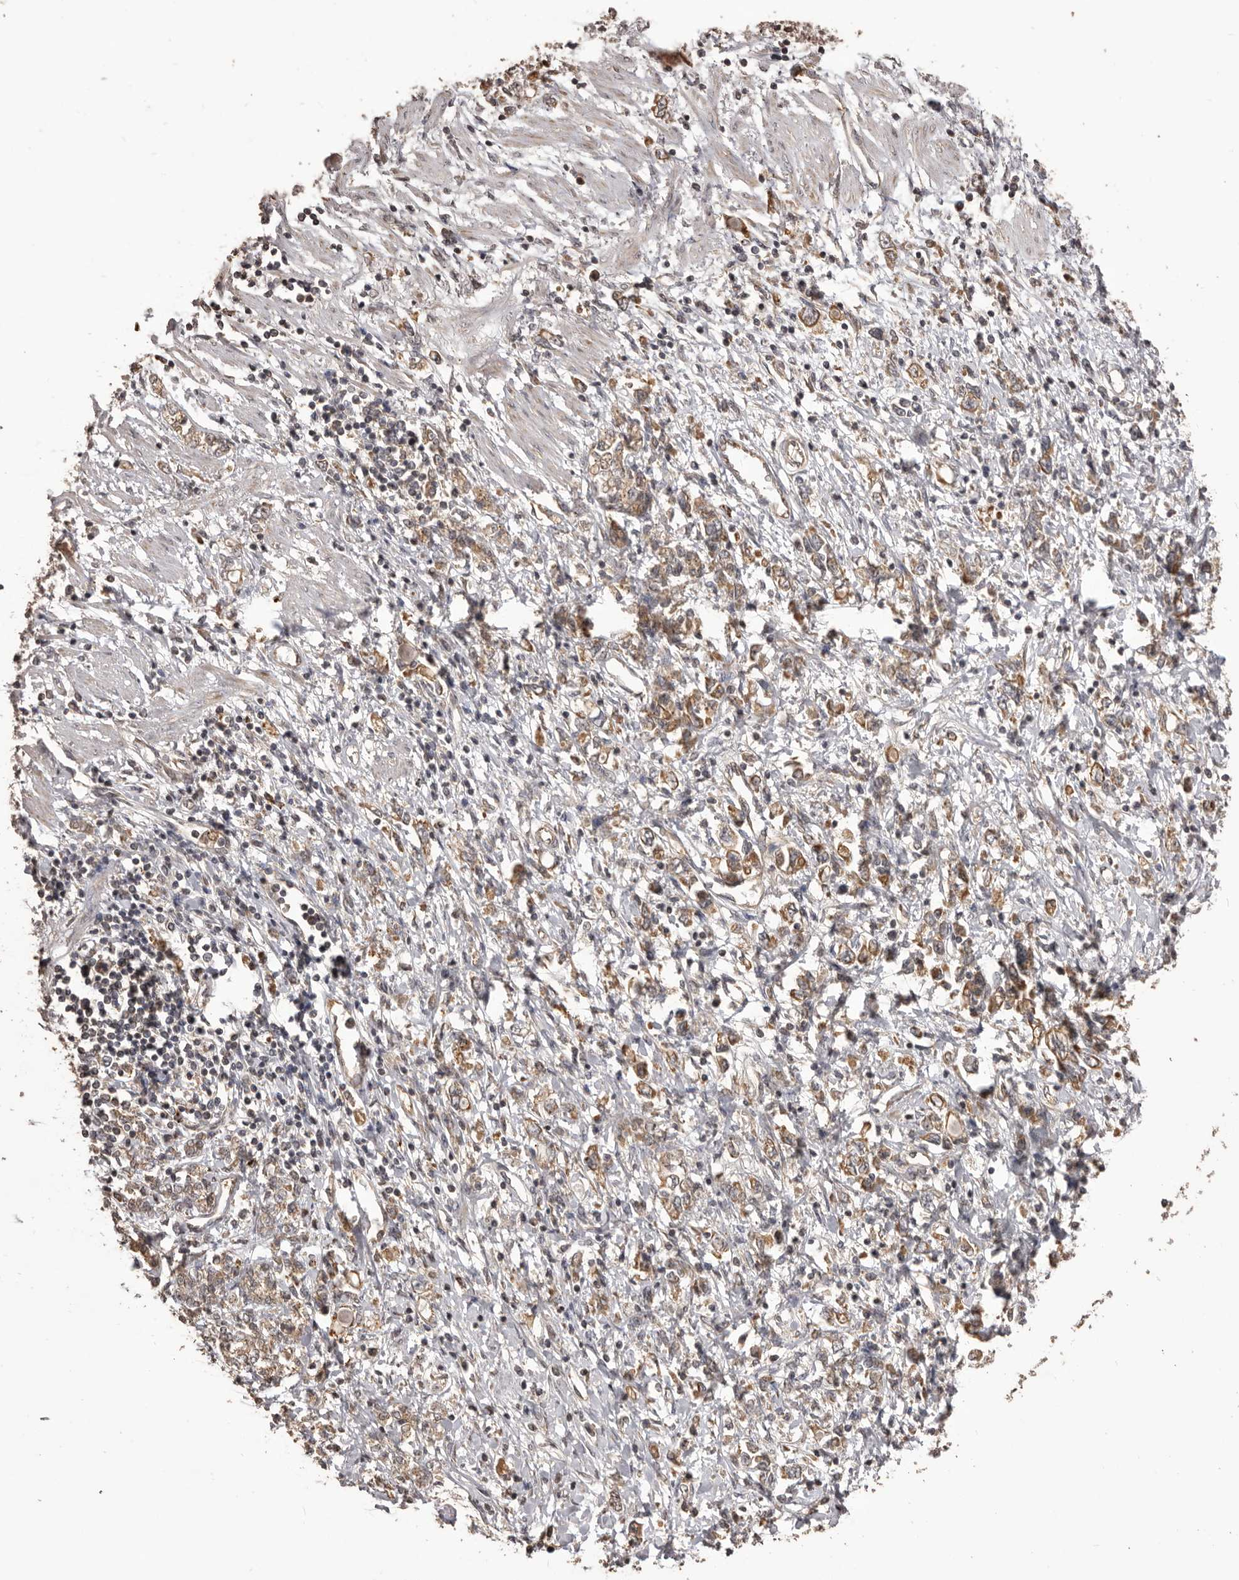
{"staining": {"intensity": "moderate", "quantity": ">75%", "location": "cytoplasmic/membranous"}, "tissue": "stomach cancer", "cell_type": "Tumor cells", "image_type": "cancer", "snomed": [{"axis": "morphology", "description": "Adenocarcinoma, NOS"}, {"axis": "topography", "description": "Stomach"}], "caption": "Human stomach cancer (adenocarcinoma) stained with a protein marker reveals moderate staining in tumor cells.", "gene": "QRSL1", "patient": {"sex": "female", "age": 76}}